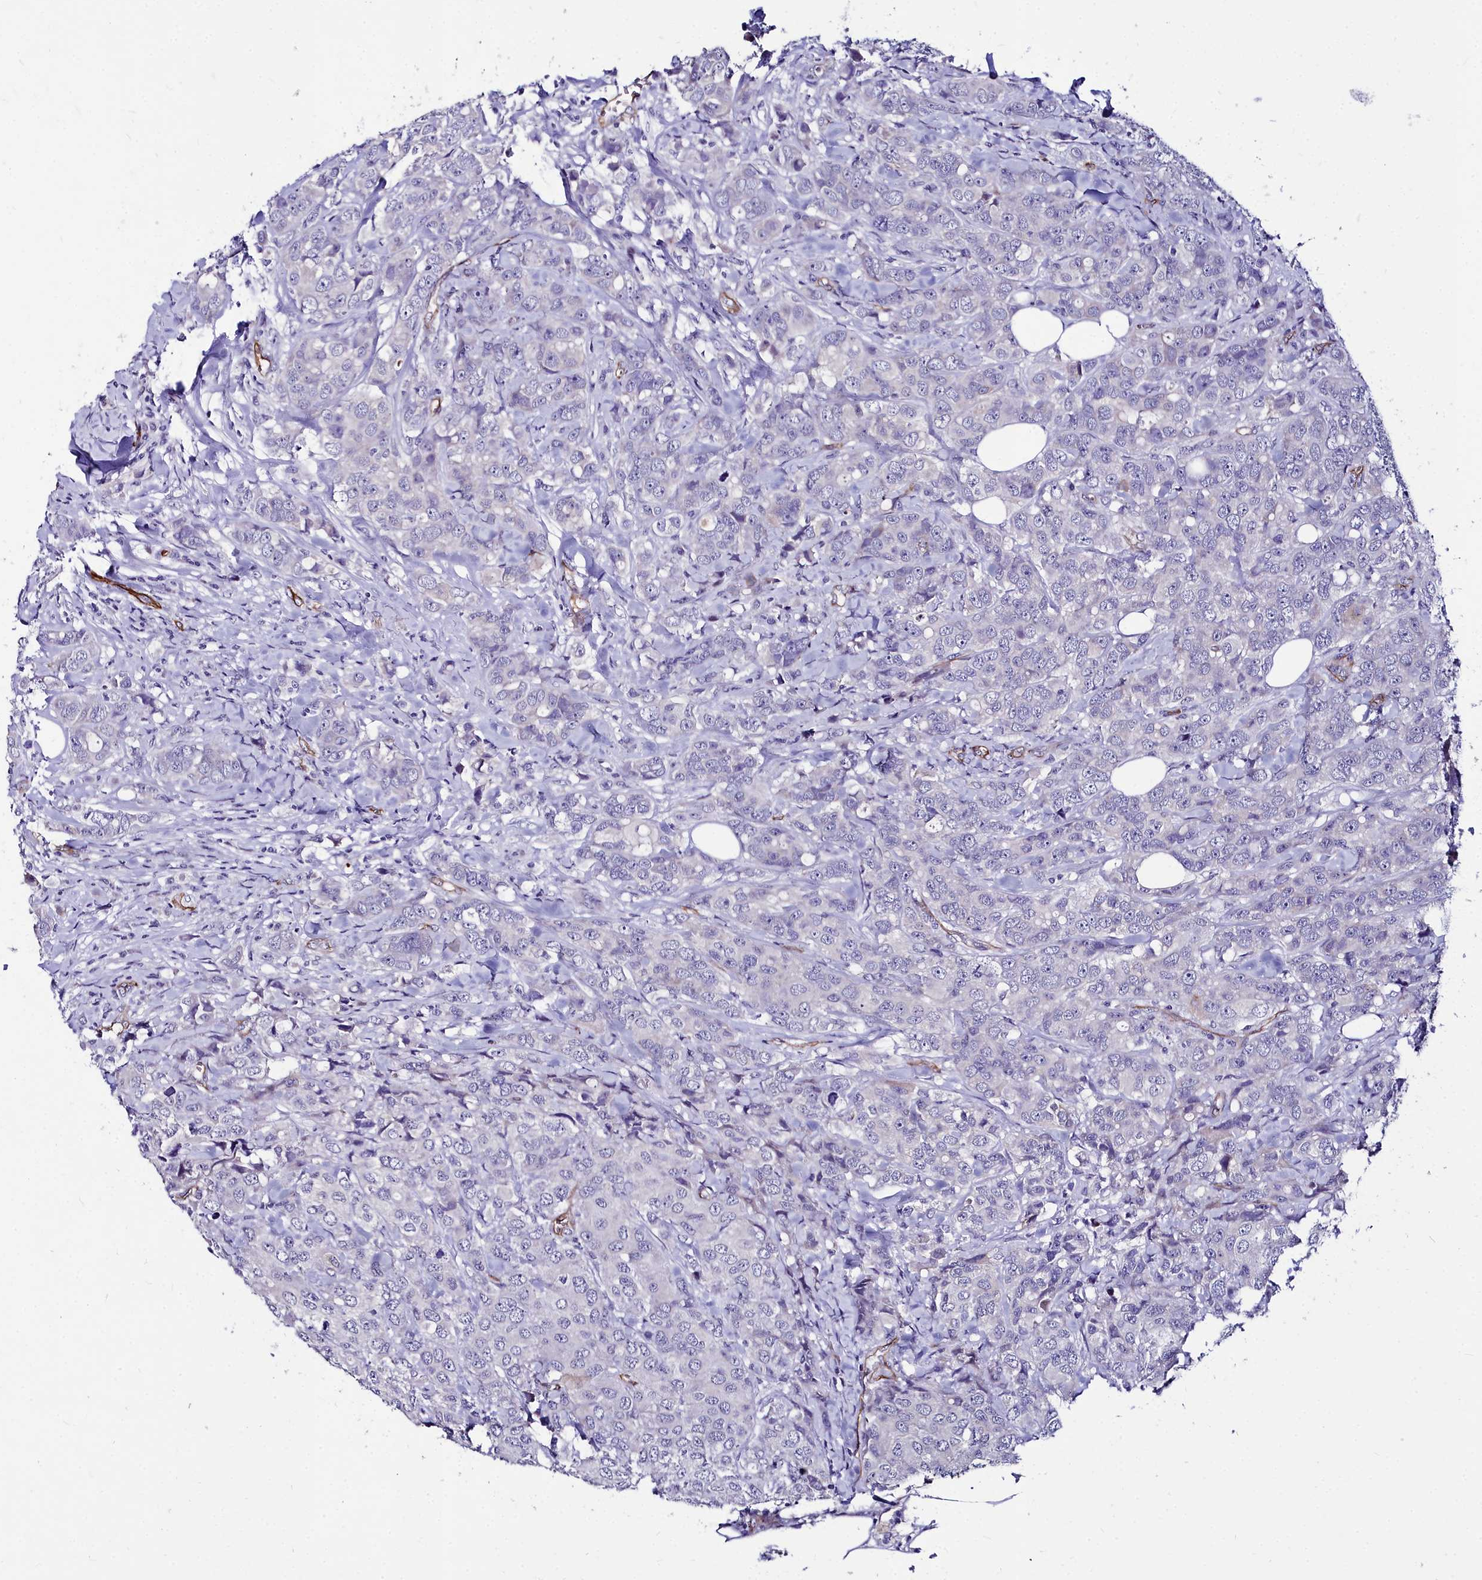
{"staining": {"intensity": "negative", "quantity": "none", "location": "none"}, "tissue": "breast cancer", "cell_type": "Tumor cells", "image_type": "cancer", "snomed": [{"axis": "morphology", "description": "Duct carcinoma"}, {"axis": "topography", "description": "Breast"}], "caption": "The image demonstrates no staining of tumor cells in breast invasive ductal carcinoma.", "gene": "CYP4F11", "patient": {"sex": "female", "age": 43}}